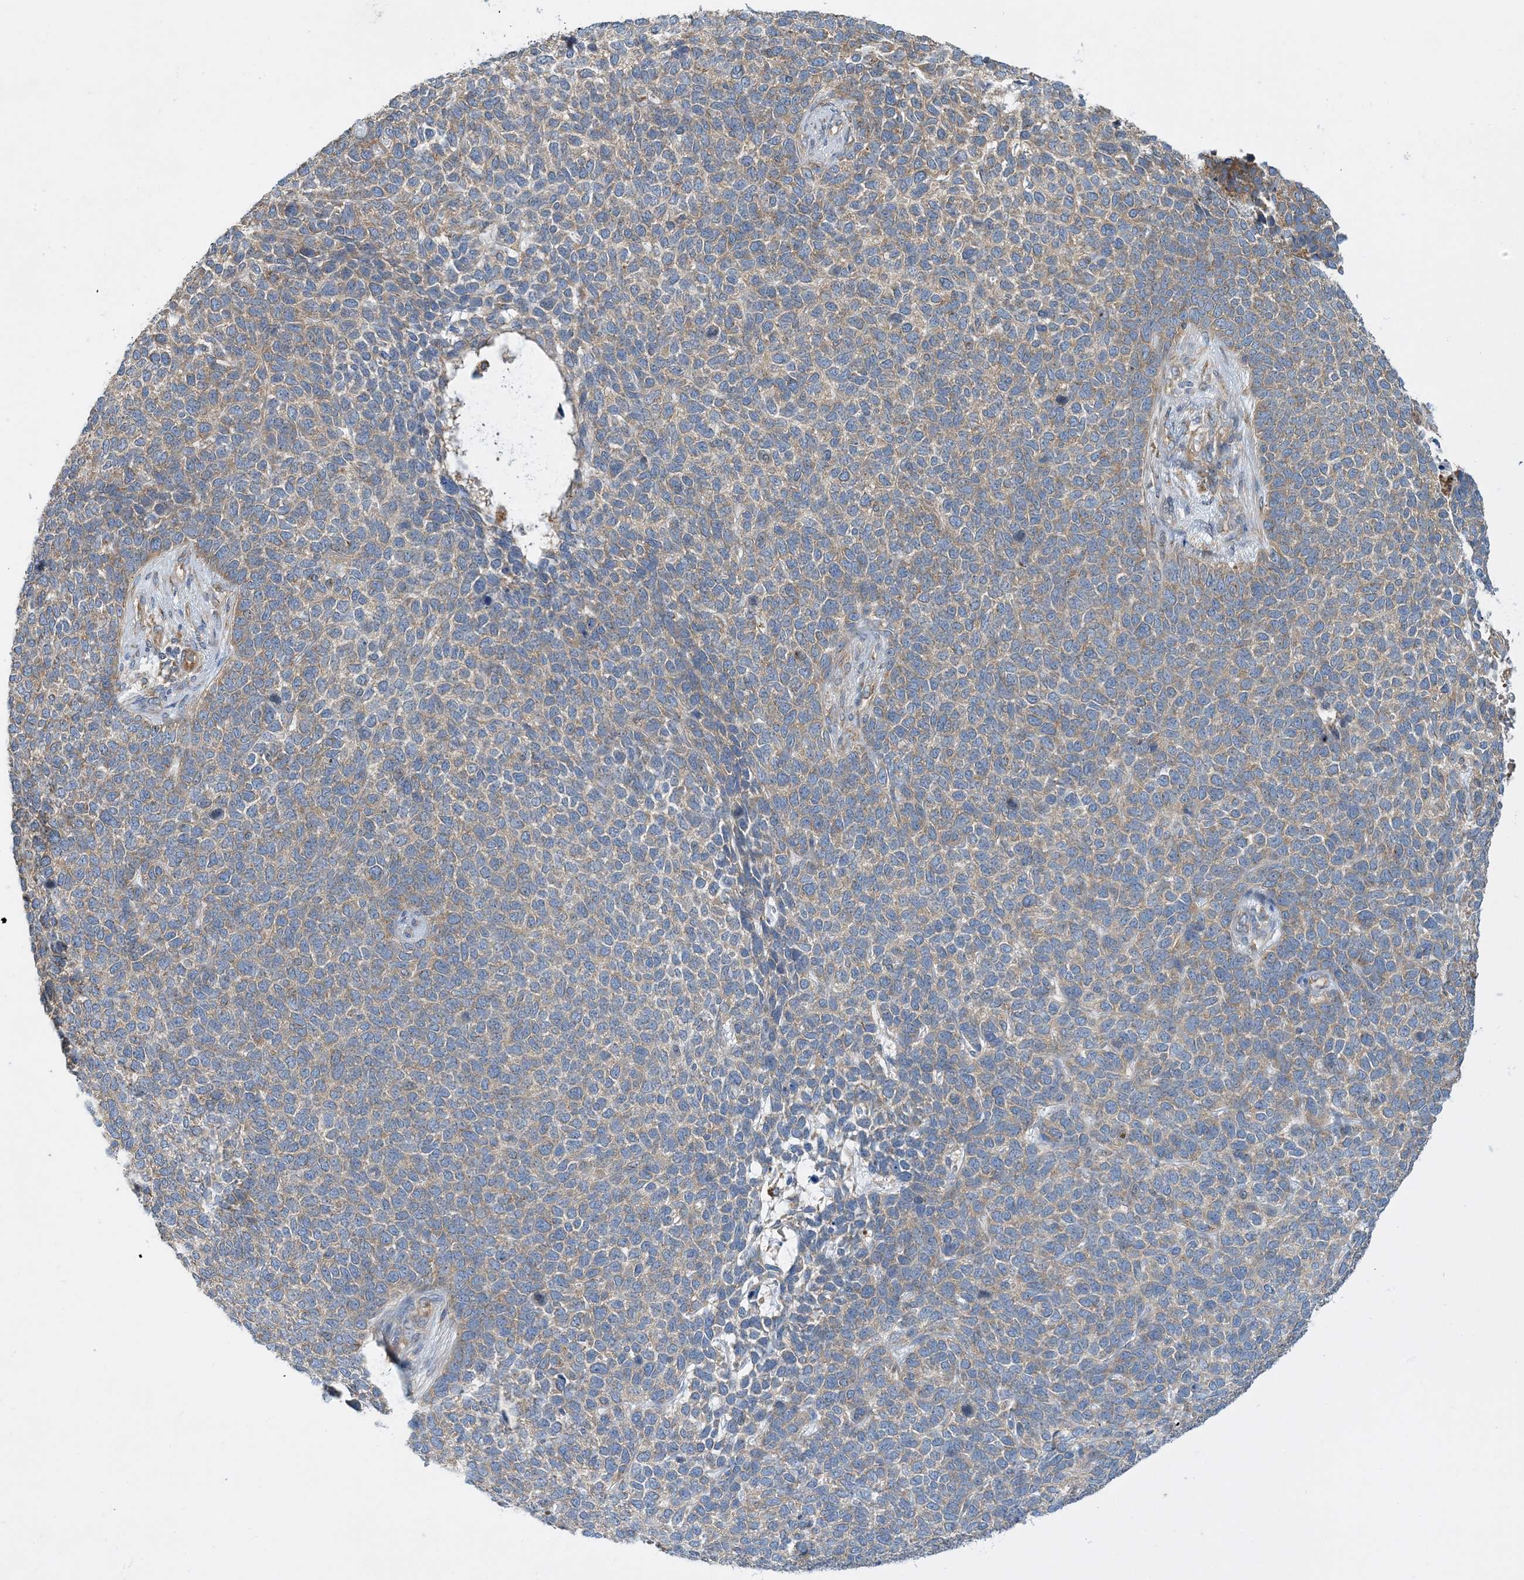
{"staining": {"intensity": "weak", "quantity": ">75%", "location": "cytoplasmic/membranous"}, "tissue": "skin cancer", "cell_type": "Tumor cells", "image_type": "cancer", "snomed": [{"axis": "morphology", "description": "Basal cell carcinoma"}, {"axis": "topography", "description": "Skin"}], "caption": "Immunohistochemical staining of skin basal cell carcinoma exhibits low levels of weak cytoplasmic/membranous protein positivity in about >75% of tumor cells.", "gene": "SIDT1", "patient": {"sex": "female", "age": 84}}